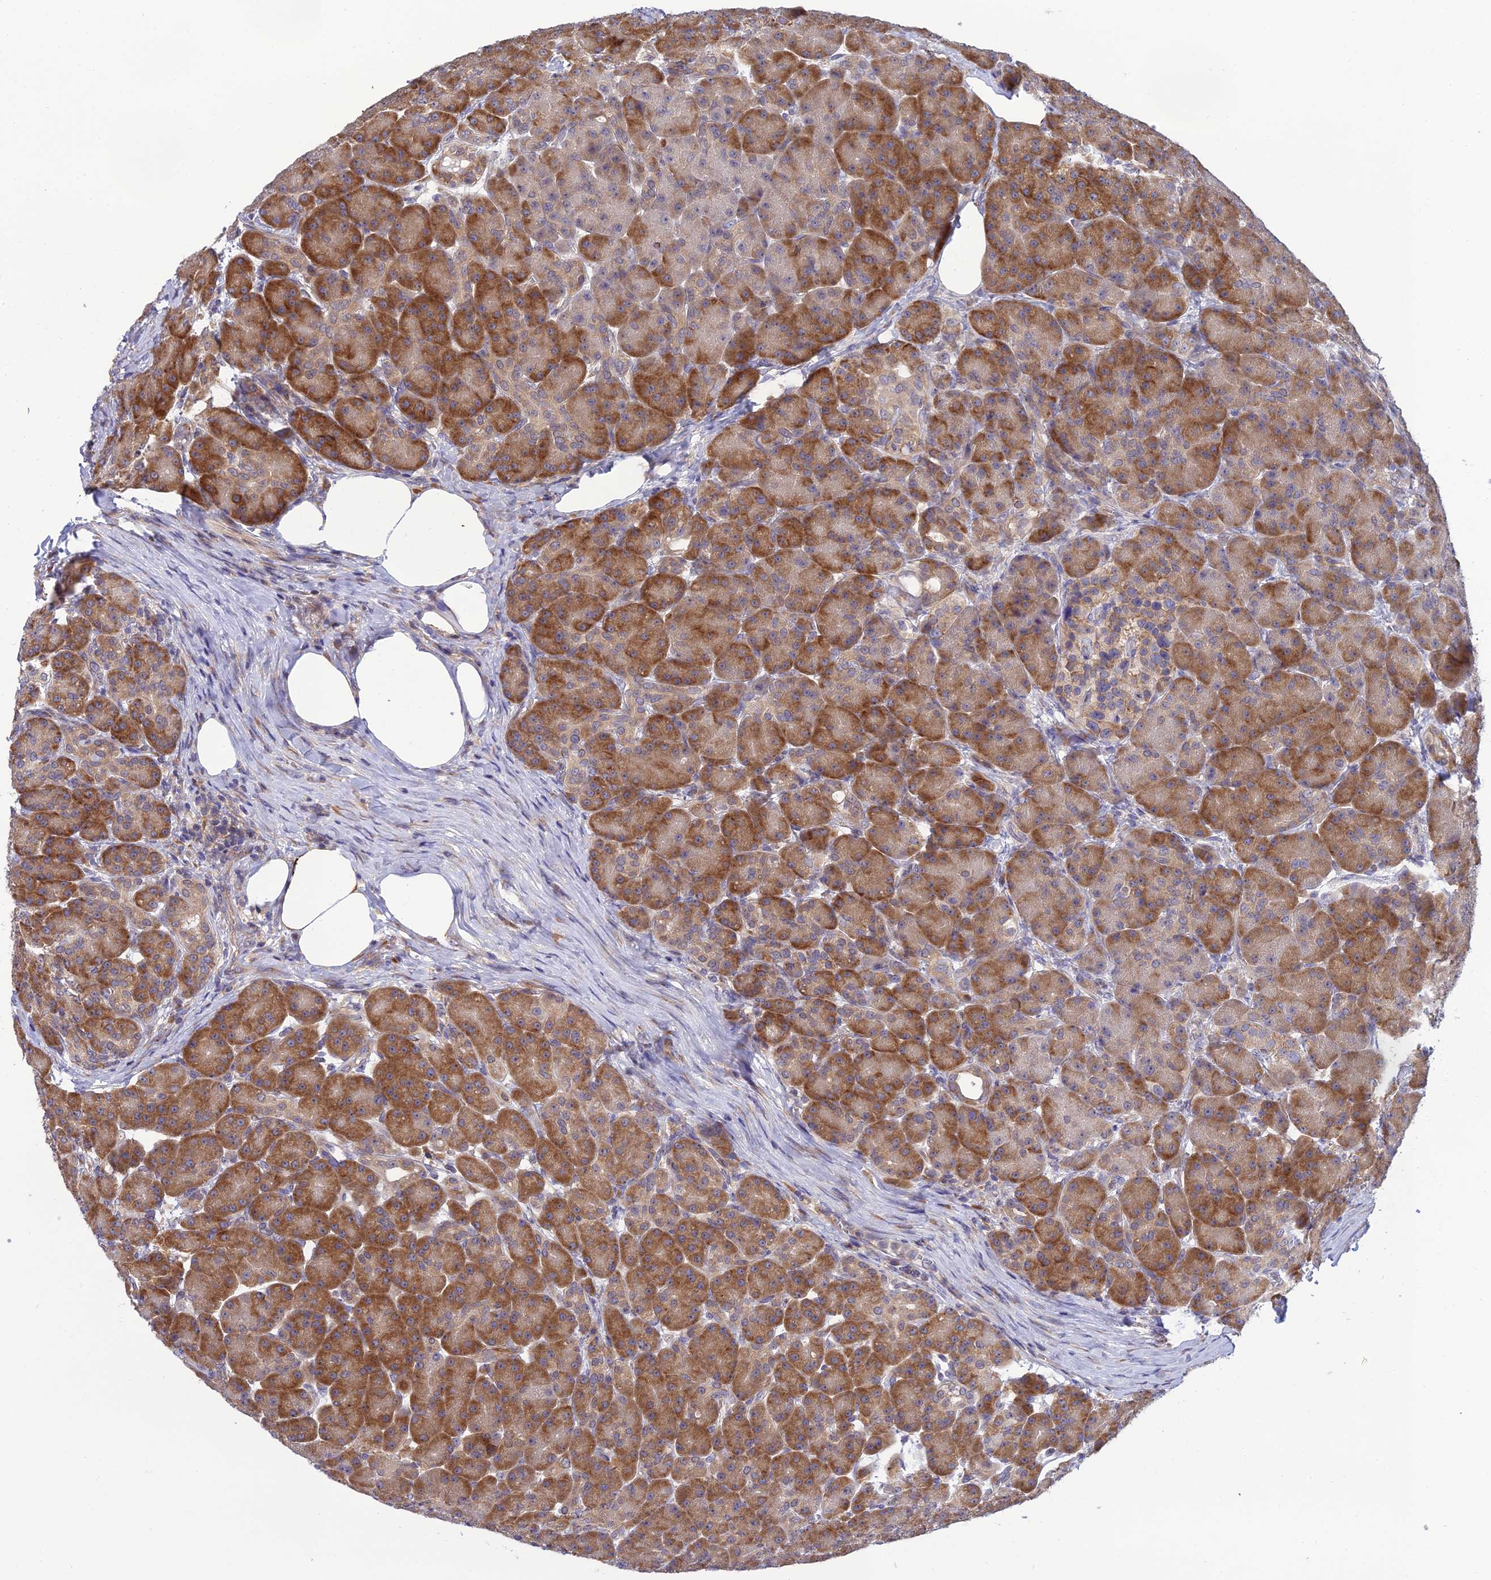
{"staining": {"intensity": "strong", "quantity": ">75%", "location": "cytoplasmic/membranous"}, "tissue": "pancreas", "cell_type": "Exocrine glandular cells", "image_type": "normal", "snomed": [{"axis": "morphology", "description": "Normal tissue, NOS"}, {"axis": "topography", "description": "Pancreas"}], "caption": "Exocrine glandular cells show high levels of strong cytoplasmic/membranous positivity in about >75% of cells in normal human pancreas.", "gene": "CLCN7", "patient": {"sex": "male", "age": 63}}